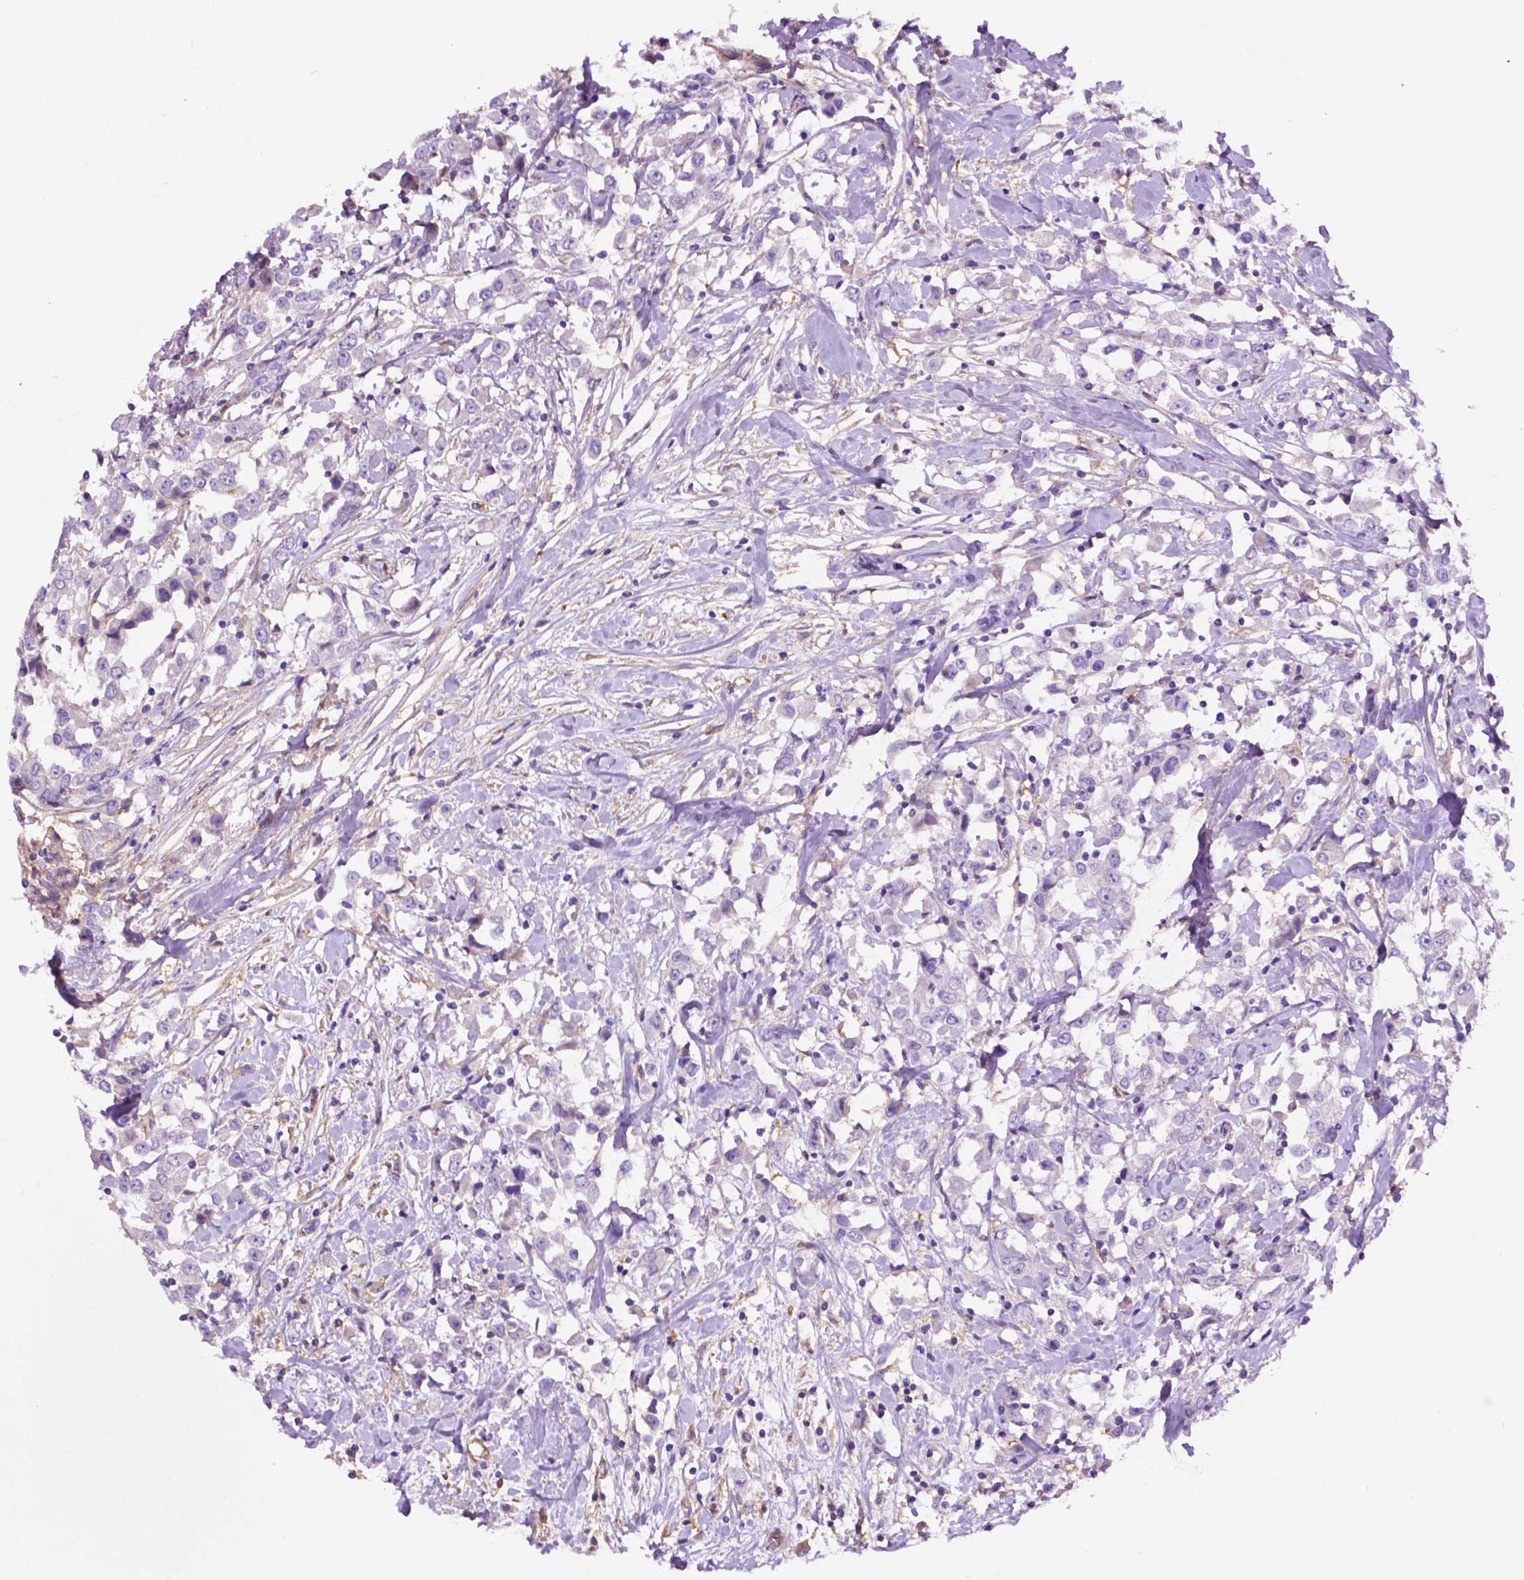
{"staining": {"intensity": "negative", "quantity": "none", "location": "none"}, "tissue": "breast cancer", "cell_type": "Tumor cells", "image_type": "cancer", "snomed": [{"axis": "morphology", "description": "Duct carcinoma"}, {"axis": "topography", "description": "Breast"}], "caption": "Breast cancer (invasive ductal carcinoma) was stained to show a protein in brown. There is no significant staining in tumor cells.", "gene": "GDPD5", "patient": {"sex": "female", "age": 61}}